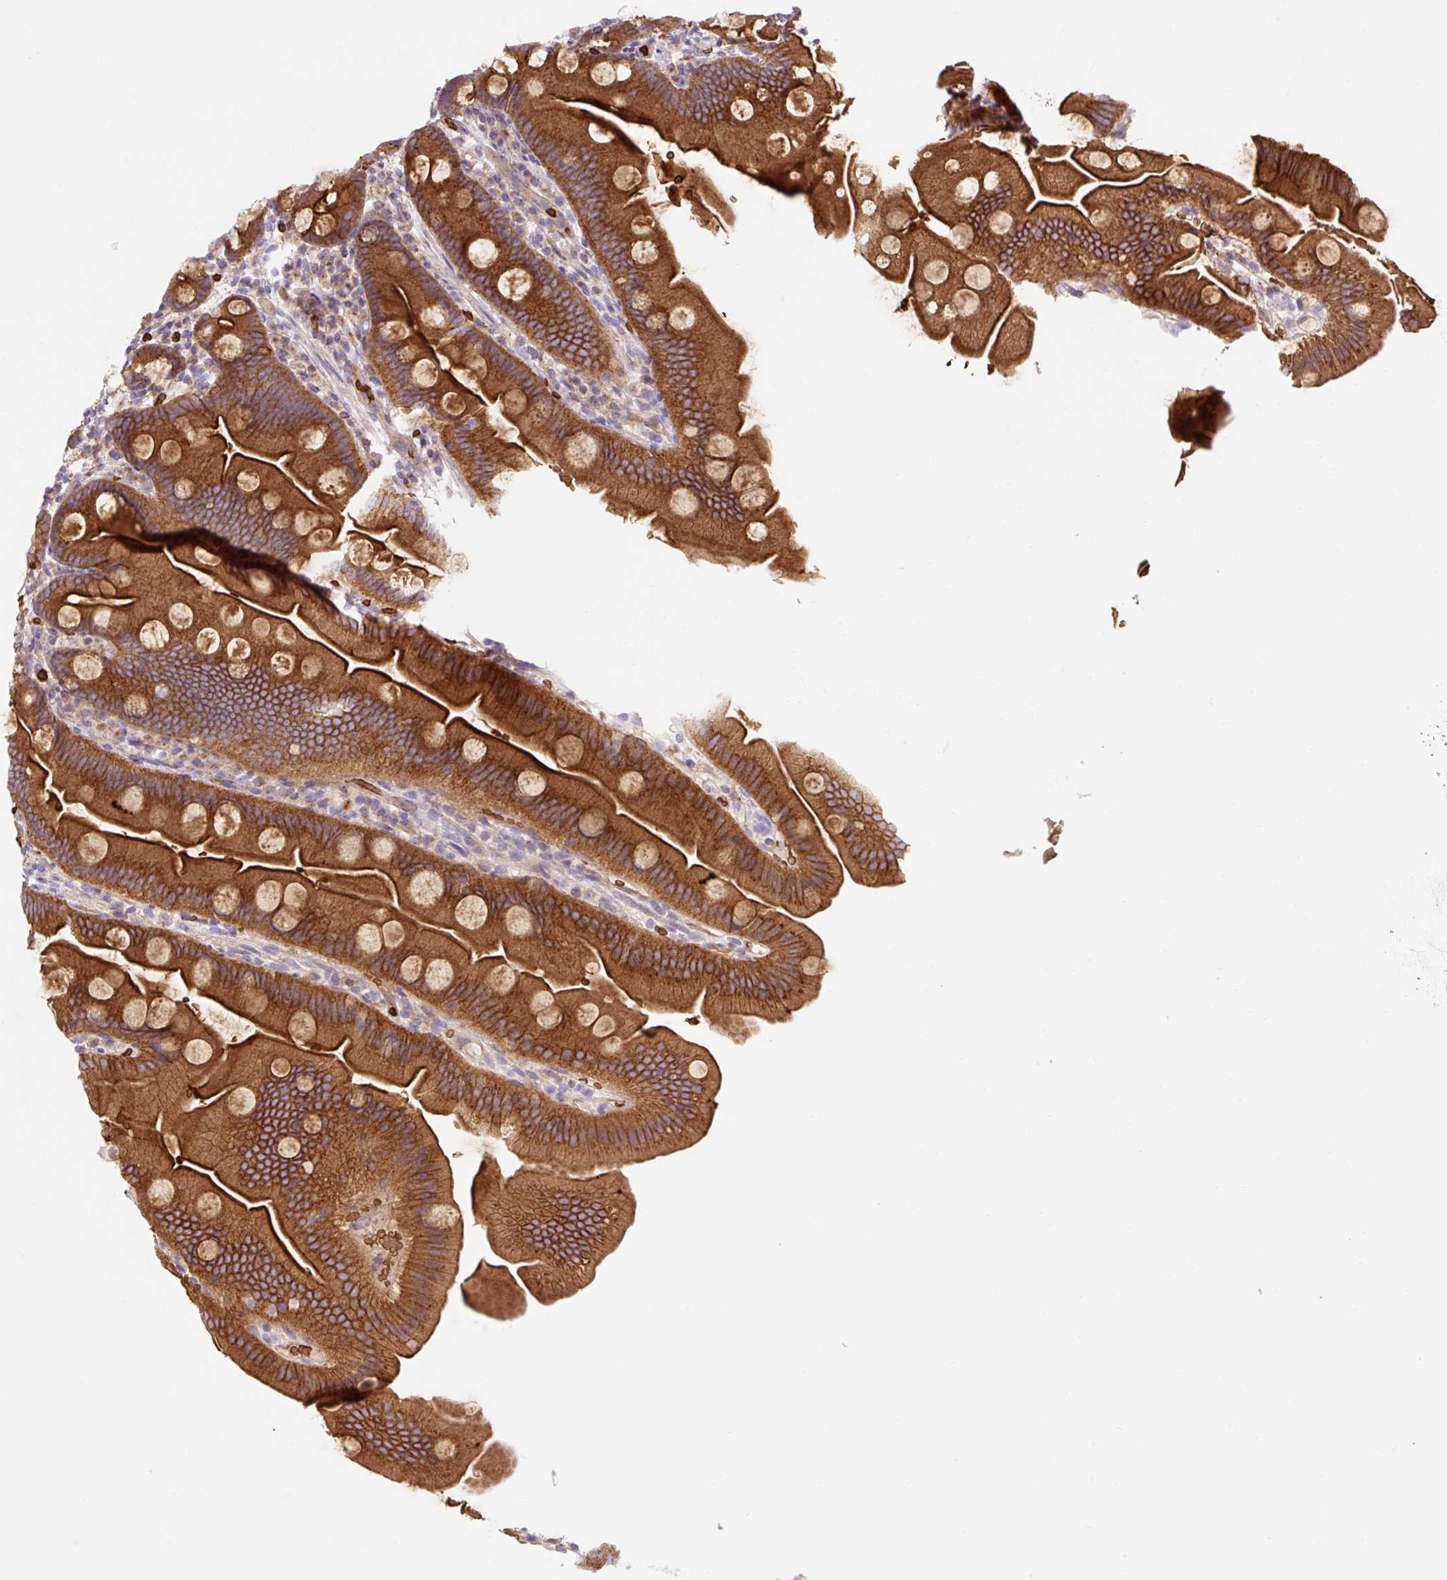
{"staining": {"intensity": "strong", "quantity": ">75%", "location": "cytoplasmic/membranous"}, "tissue": "small intestine", "cell_type": "Glandular cells", "image_type": "normal", "snomed": [{"axis": "morphology", "description": "Normal tissue, NOS"}, {"axis": "topography", "description": "Small intestine"}], "caption": "Protein expression by immunohistochemistry exhibits strong cytoplasmic/membranous positivity in approximately >75% of glandular cells in benign small intestine.", "gene": "HIP1R", "patient": {"sex": "female", "age": 68}}